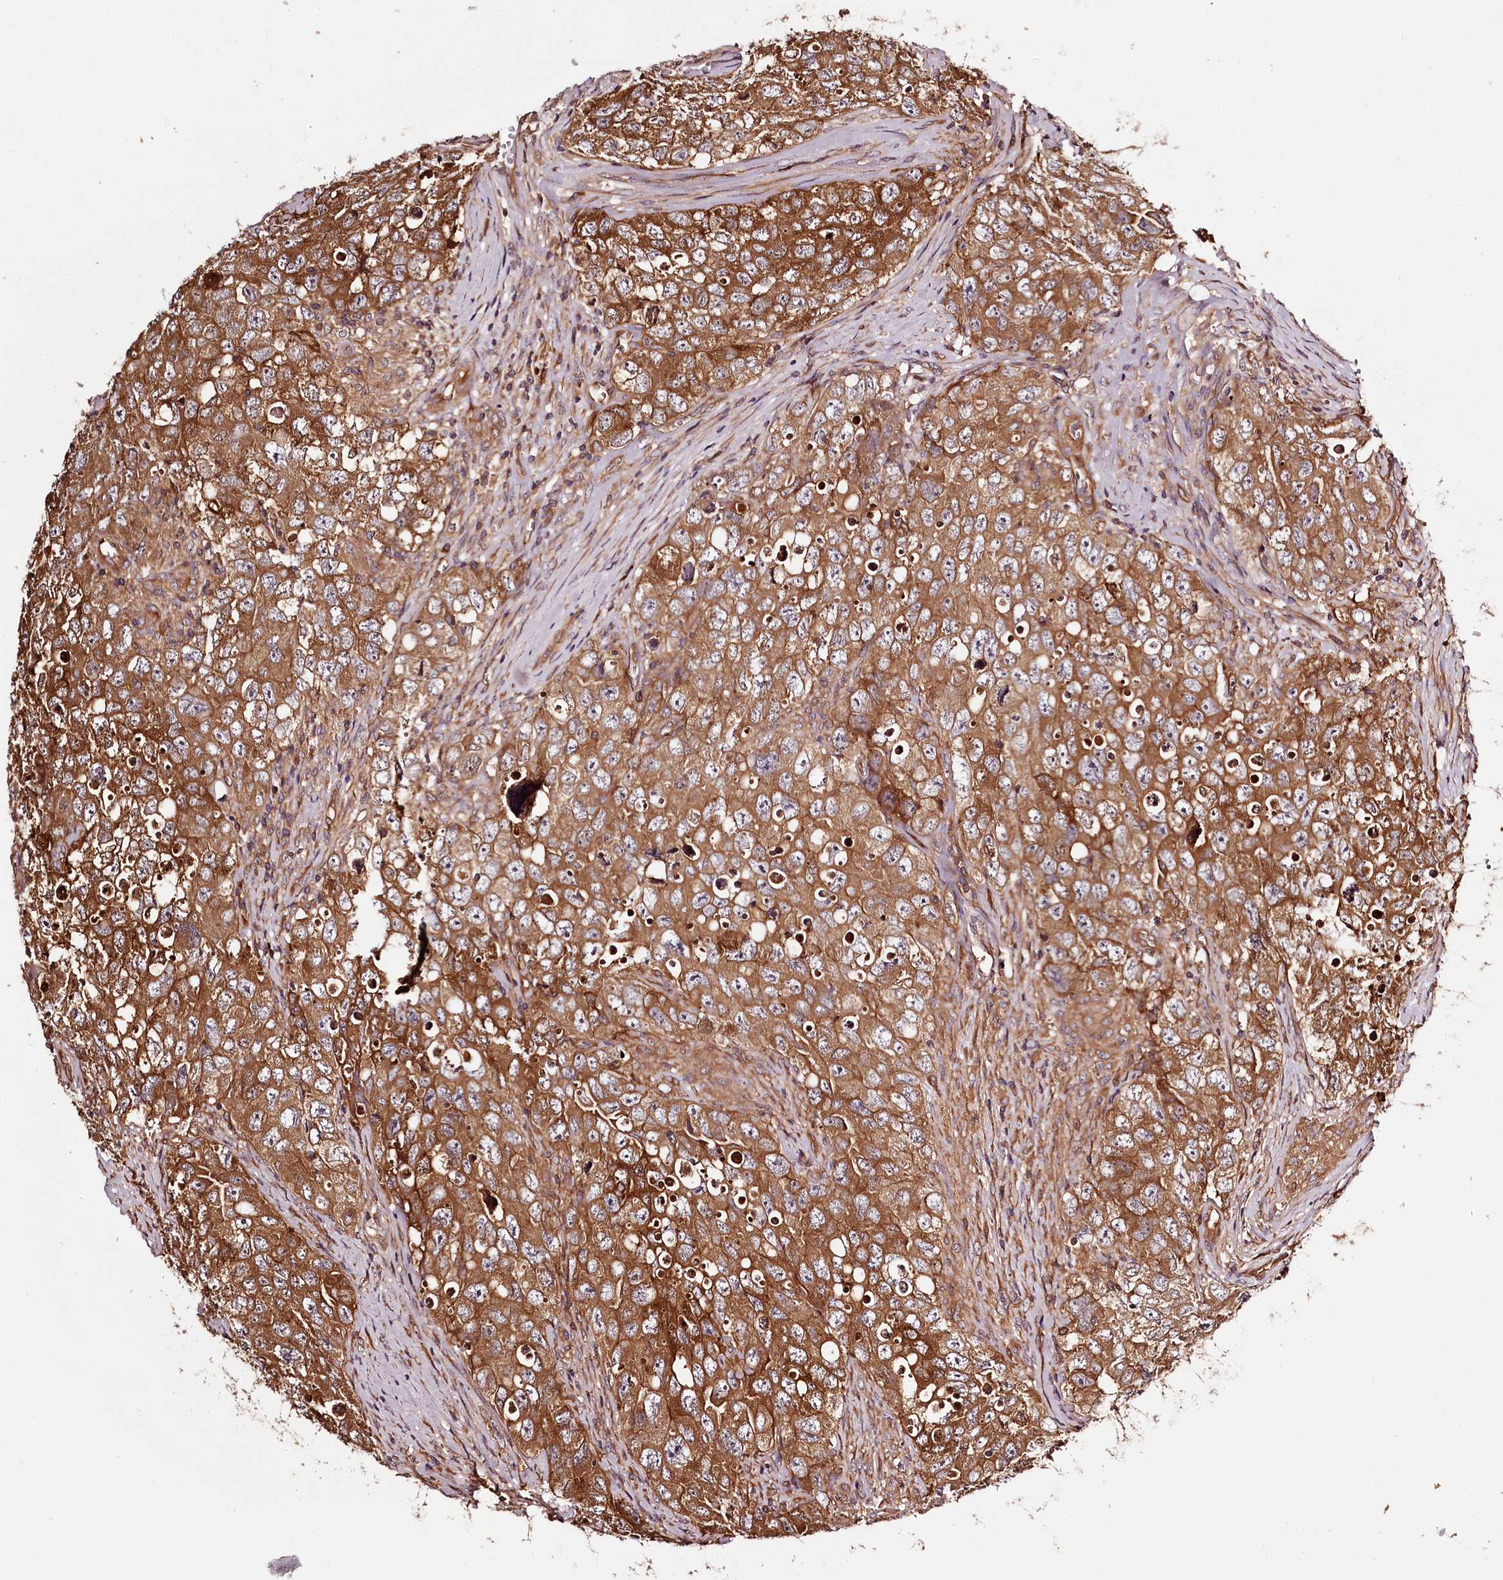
{"staining": {"intensity": "moderate", "quantity": ">75%", "location": "cytoplasmic/membranous"}, "tissue": "testis cancer", "cell_type": "Tumor cells", "image_type": "cancer", "snomed": [{"axis": "morphology", "description": "Seminoma, NOS"}, {"axis": "morphology", "description": "Carcinoma, Embryonal, NOS"}, {"axis": "topography", "description": "Testis"}], "caption": "A micrograph showing moderate cytoplasmic/membranous positivity in approximately >75% of tumor cells in testis embryonal carcinoma, as visualized by brown immunohistochemical staining.", "gene": "TARS1", "patient": {"sex": "male", "age": 43}}